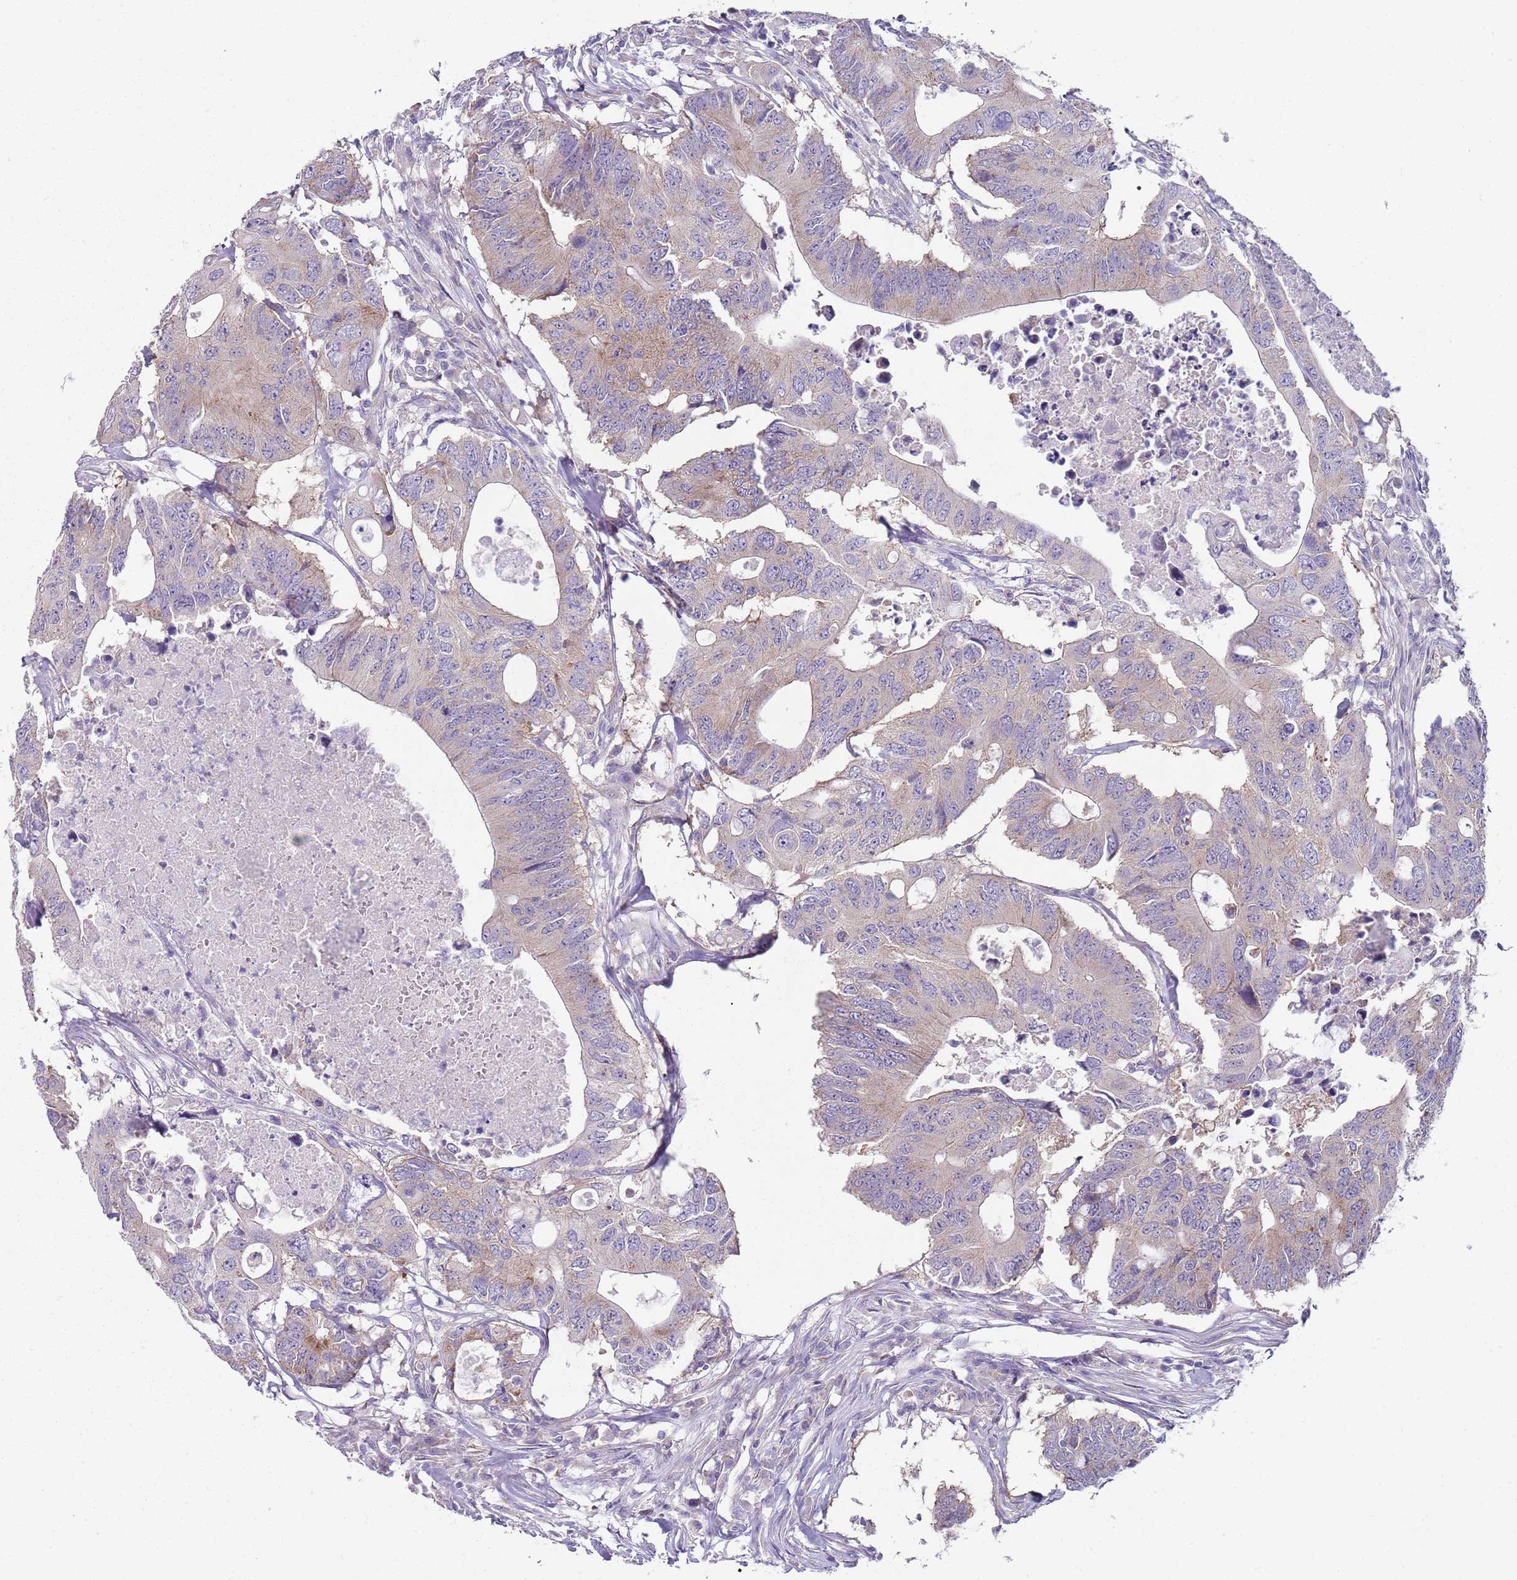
{"staining": {"intensity": "weak", "quantity": "25%-75%", "location": "cytoplasmic/membranous"}, "tissue": "colorectal cancer", "cell_type": "Tumor cells", "image_type": "cancer", "snomed": [{"axis": "morphology", "description": "Adenocarcinoma, NOS"}, {"axis": "topography", "description": "Colon"}], "caption": "This is a micrograph of IHC staining of colorectal adenocarcinoma, which shows weak staining in the cytoplasmic/membranous of tumor cells.", "gene": "SLC26A6", "patient": {"sex": "male", "age": 71}}